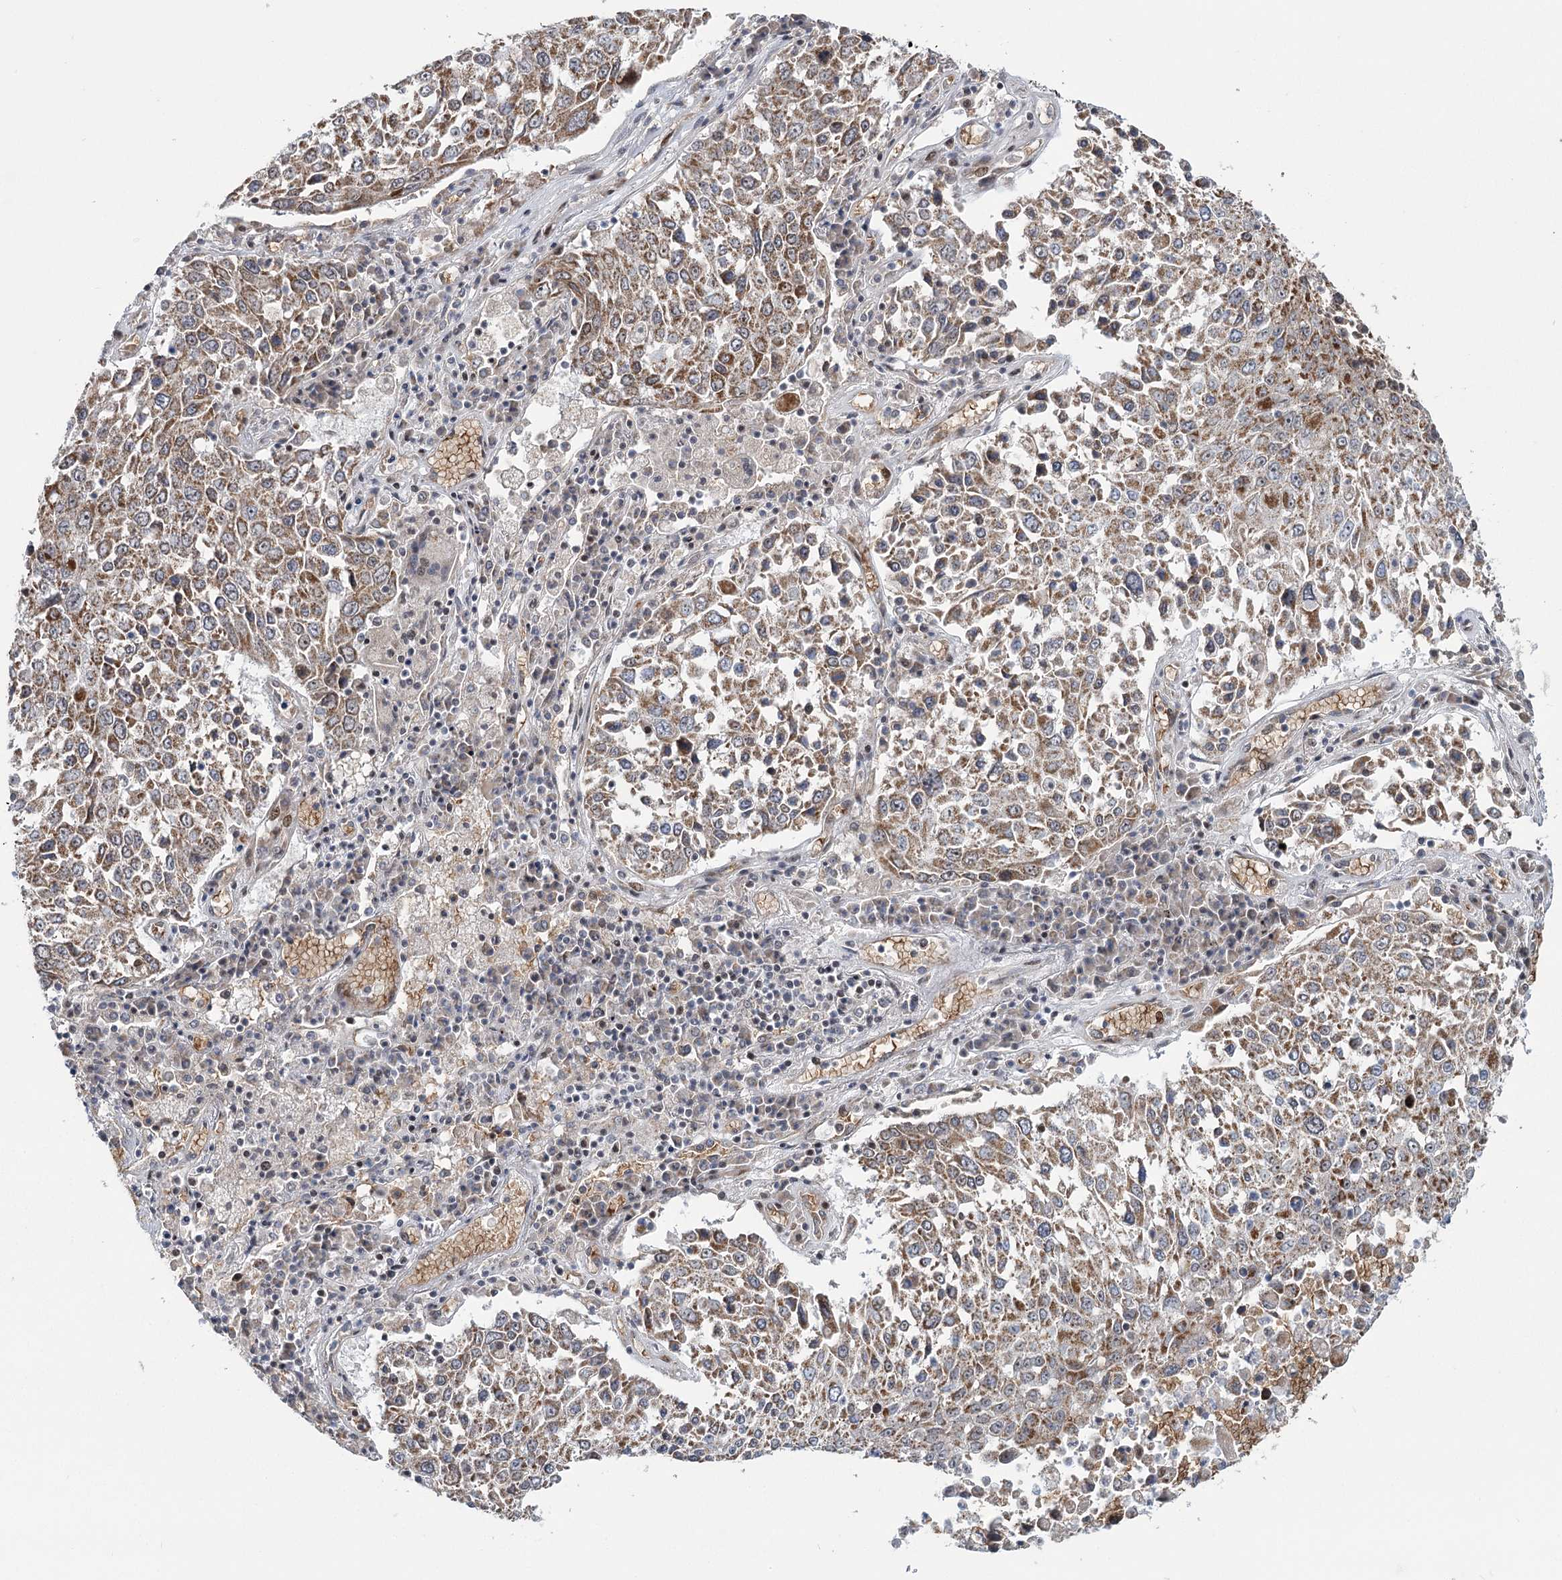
{"staining": {"intensity": "moderate", "quantity": ">75%", "location": "cytoplasmic/membranous"}, "tissue": "lung cancer", "cell_type": "Tumor cells", "image_type": "cancer", "snomed": [{"axis": "morphology", "description": "Squamous cell carcinoma, NOS"}, {"axis": "topography", "description": "Lung"}], "caption": "This is a micrograph of immunohistochemistry staining of lung squamous cell carcinoma, which shows moderate staining in the cytoplasmic/membranous of tumor cells.", "gene": "NSMCE4A", "patient": {"sex": "male", "age": 65}}